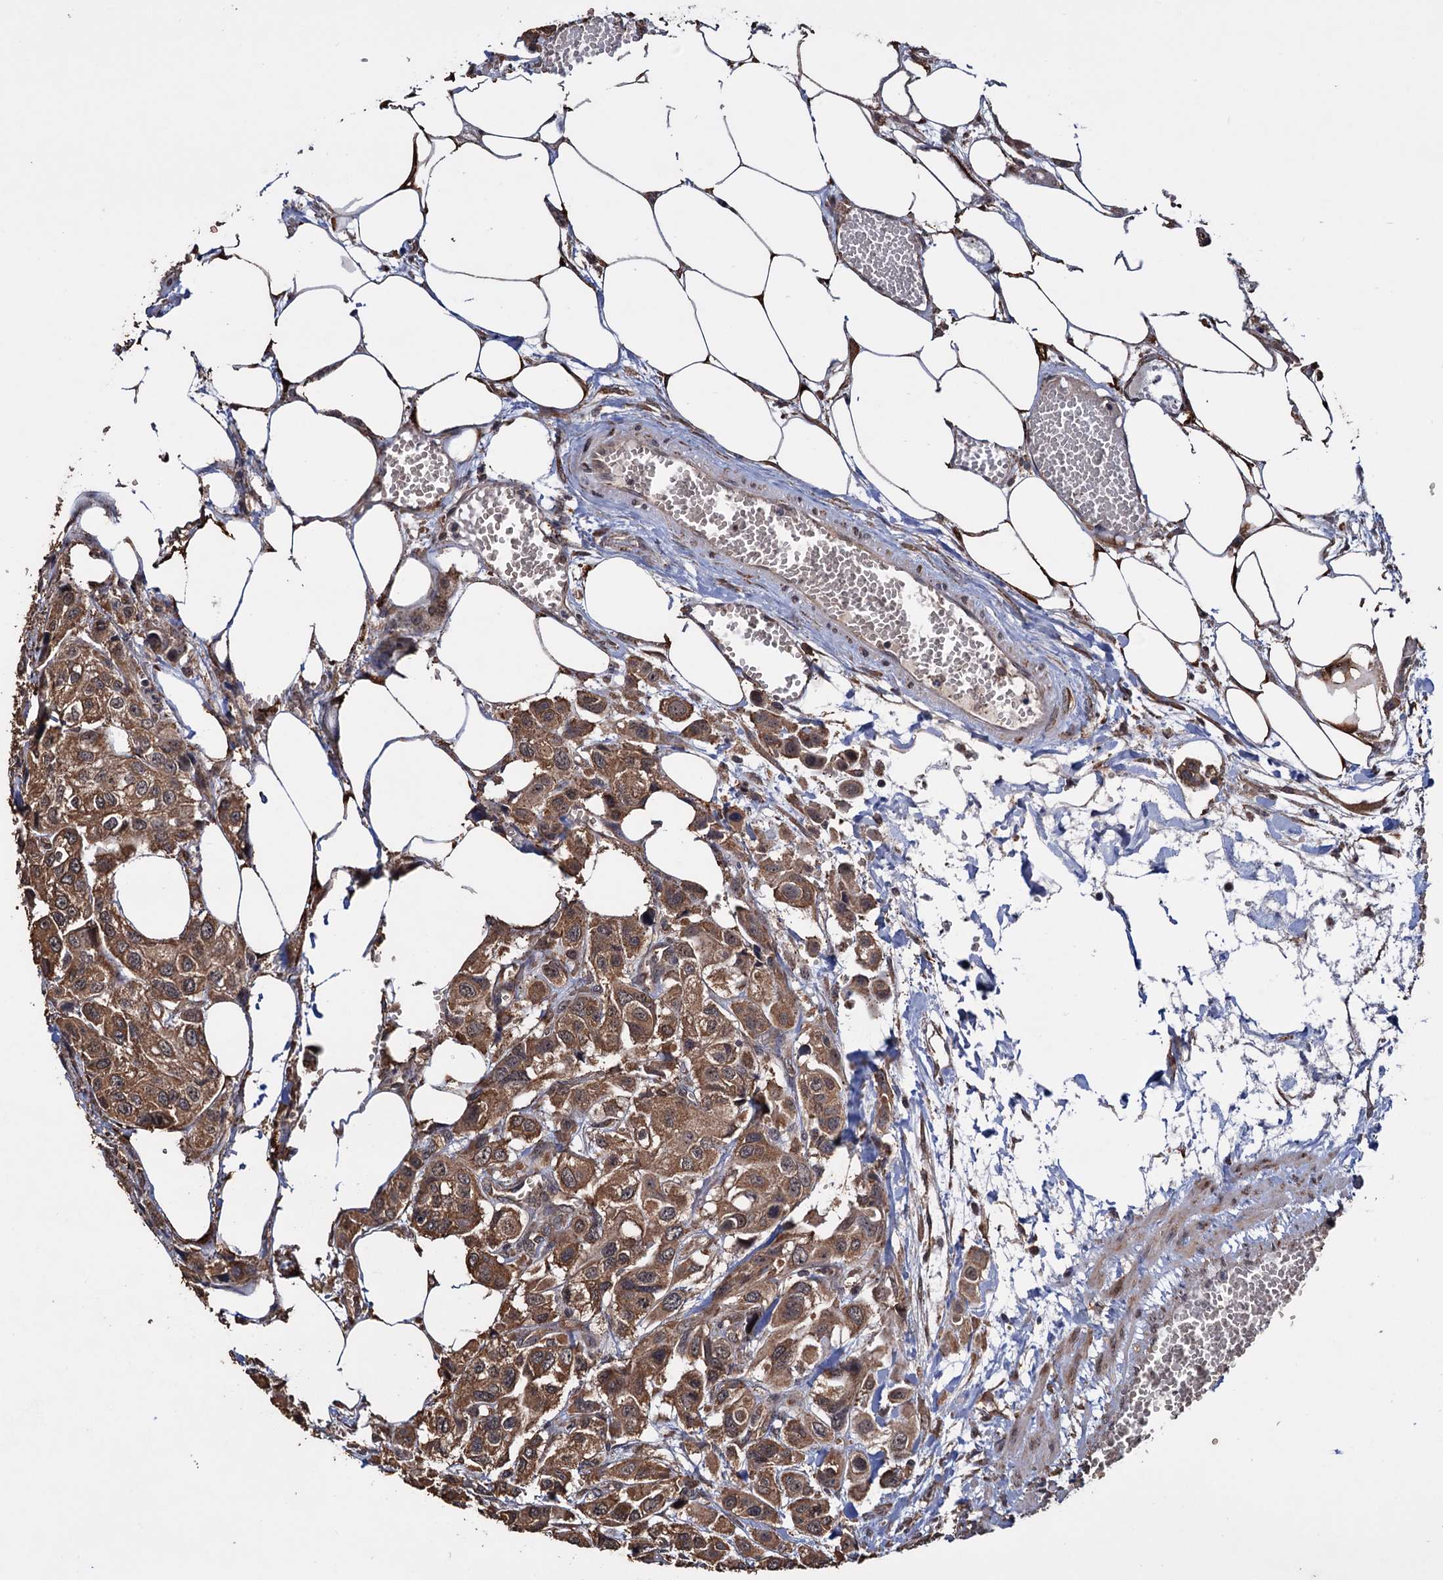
{"staining": {"intensity": "moderate", "quantity": ">75%", "location": "cytoplasmic/membranous"}, "tissue": "urothelial cancer", "cell_type": "Tumor cells", "image_type": "cancer", "snomed": [{"axis": "morphology", "description": "Urothelial carcinoma, High grade"}, {"axis": "topography", "description": "Urinary bladder"}], "caption": "High-grade urothelial carcinoma stained with DAB (3,3'-diaminobenzidine) IHC shows medium levels of moderate cytoplasmic/membranous staining in approximately >75% of tumor cells. The protein of interest is shown in brown color, while the nuclei are stained blue.", "gene": "TBC1D12", "patient": {"sex": "male", "age": 67}}